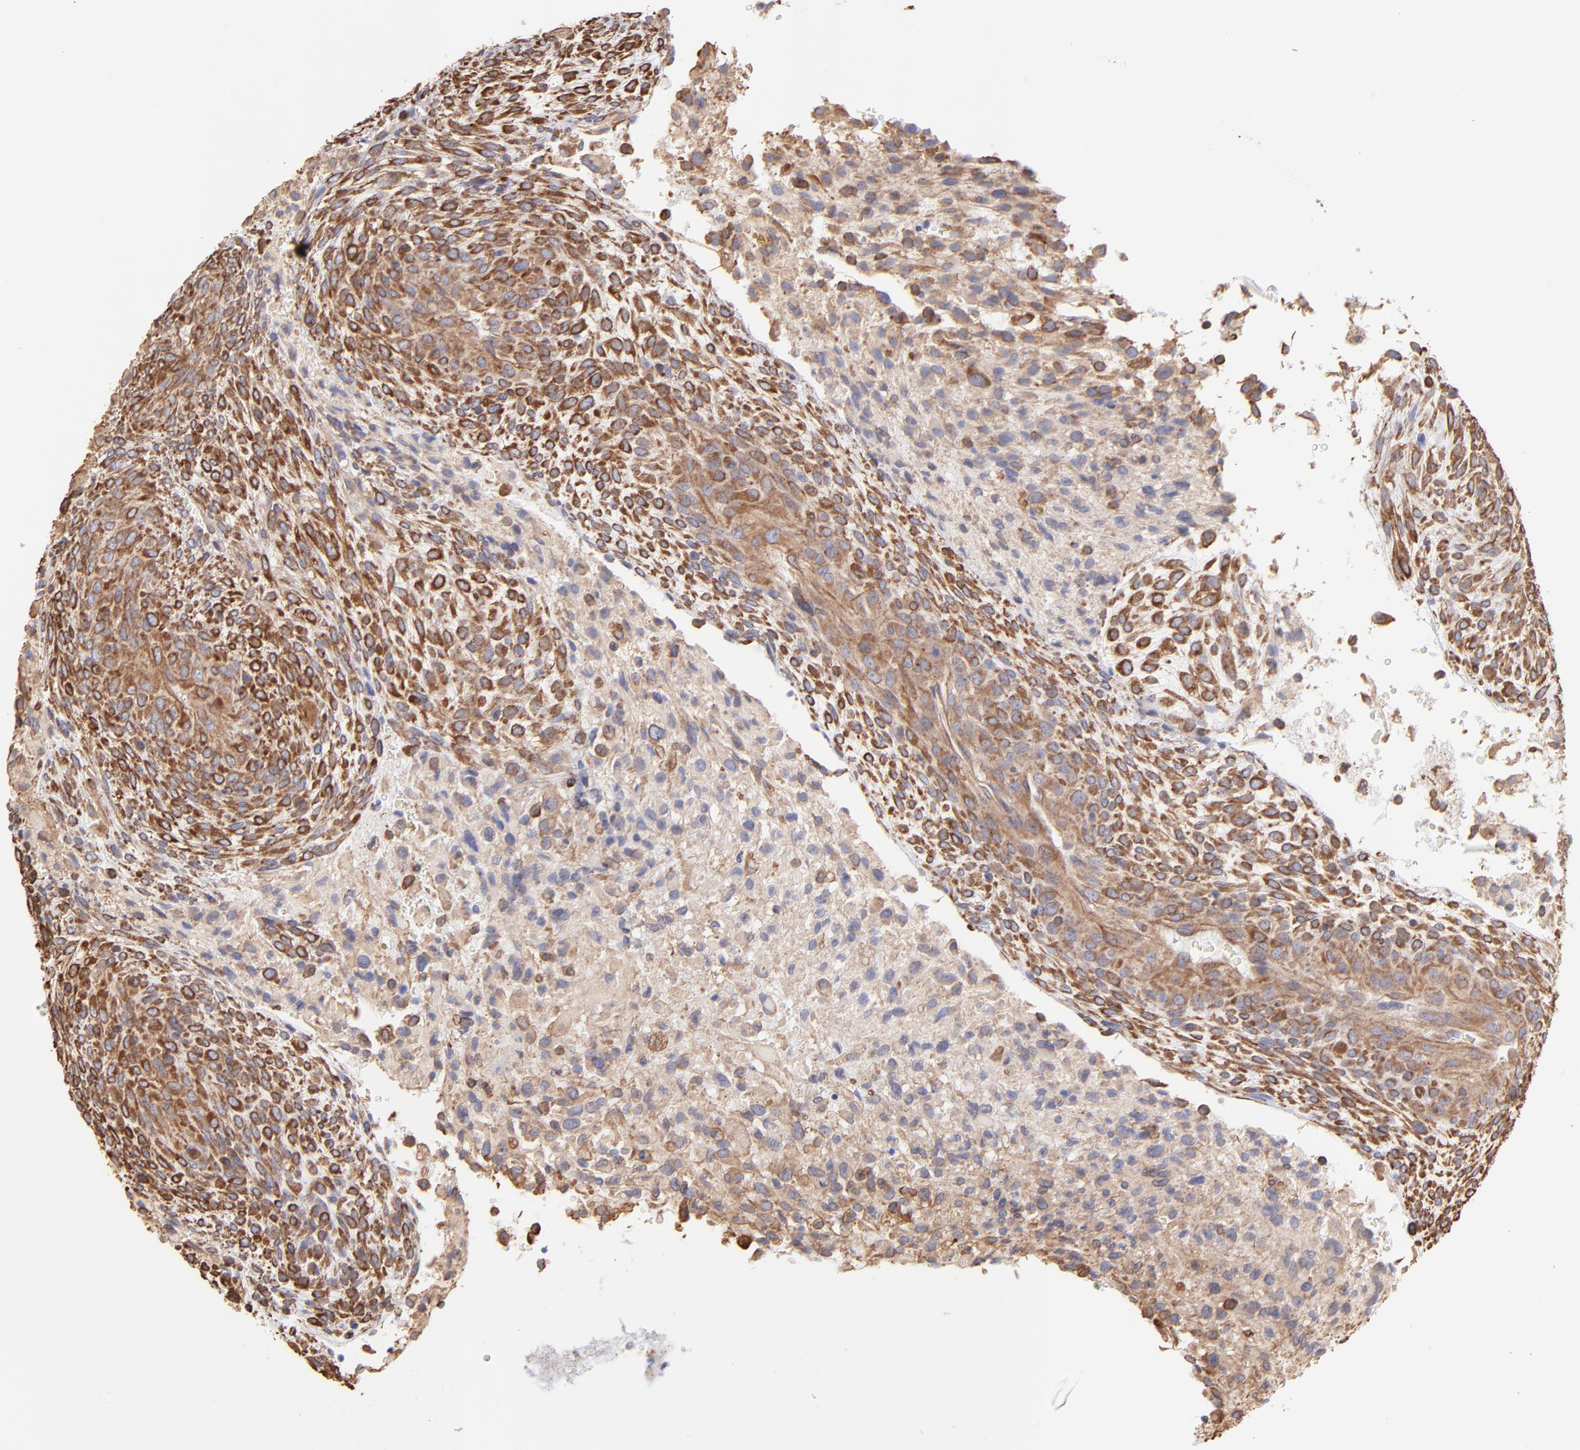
{"staining": {"intensity": "strong", "quantity": "25%-75%", "location": "cytoplasmic/membranous"}, "tissue": "glioma", "cell_type": "Tumor cells", "image_type": "cancer", "snomed": [{"axis": "morphology", "description": "Glioma, malignant, High grade"}, {"axis": "topography", "description": "Cerebral cortex"}], "caption": "Malignant glioma (high-grade) stained with a brown dye displays strong cytoplasmic/membranous positive staining in approximately 25%-75% of tumor cells.", "gene": "PLEC", "patient": {"sex": "female", "age": 55}}